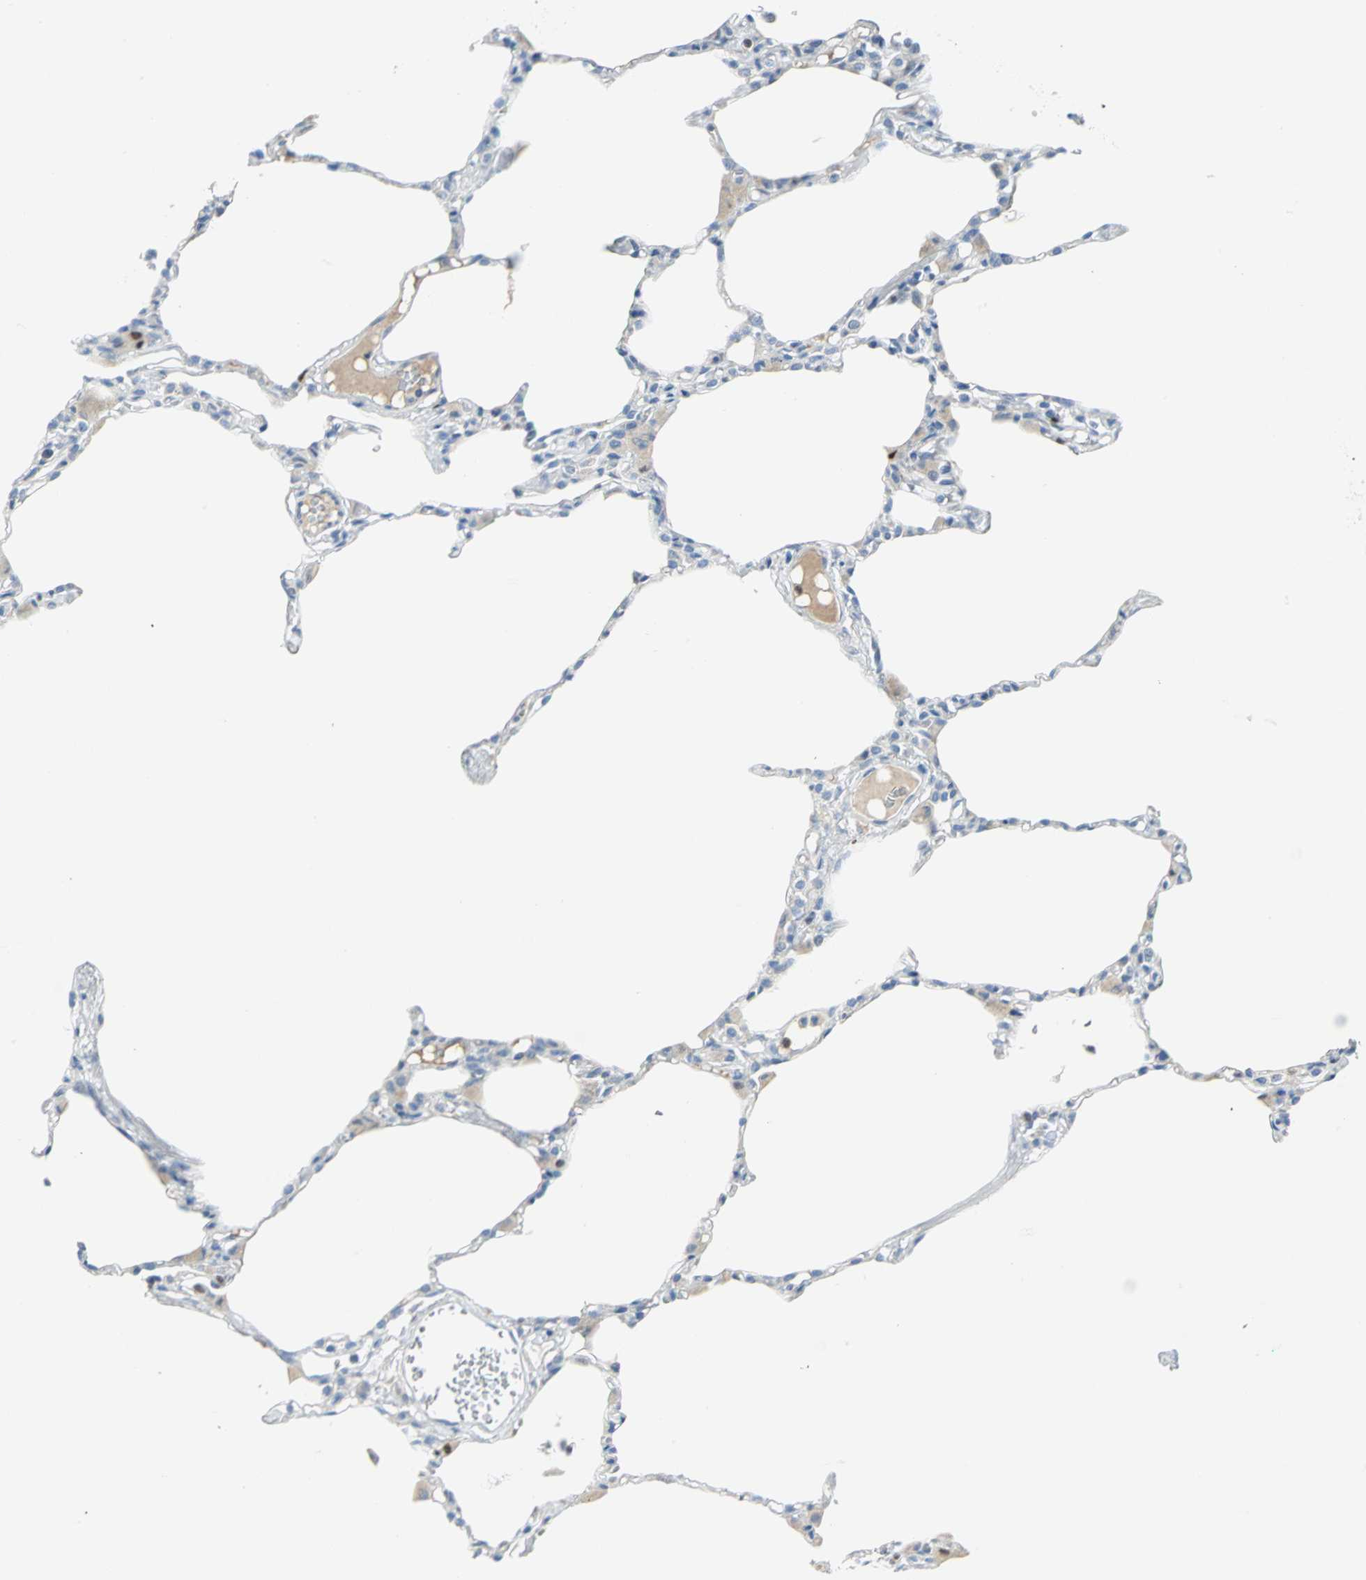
{"staining": {"intensity": "negative", "quantity": "none", "location": "none"}, "tissue": "lung", "cell_type": "Alveolar cells", "image_type": "normal", "snomed": [{"axis": "morphology", "description": "Normal tissue, NOS"}, {"axis": "topography", "description": "Lung"}], "caption": "Immunohistochemistry (IHC) photomicrograph of normal lung: human lung stained with DAB (3,3'-diaminobenzidine) exhibits no significant protein staining in alveolar cells. (DAB immunohistochemistry with hematoxylin counter stain).", "gene": "MCM4", "patient": {"sex": "female", "age": 49}}